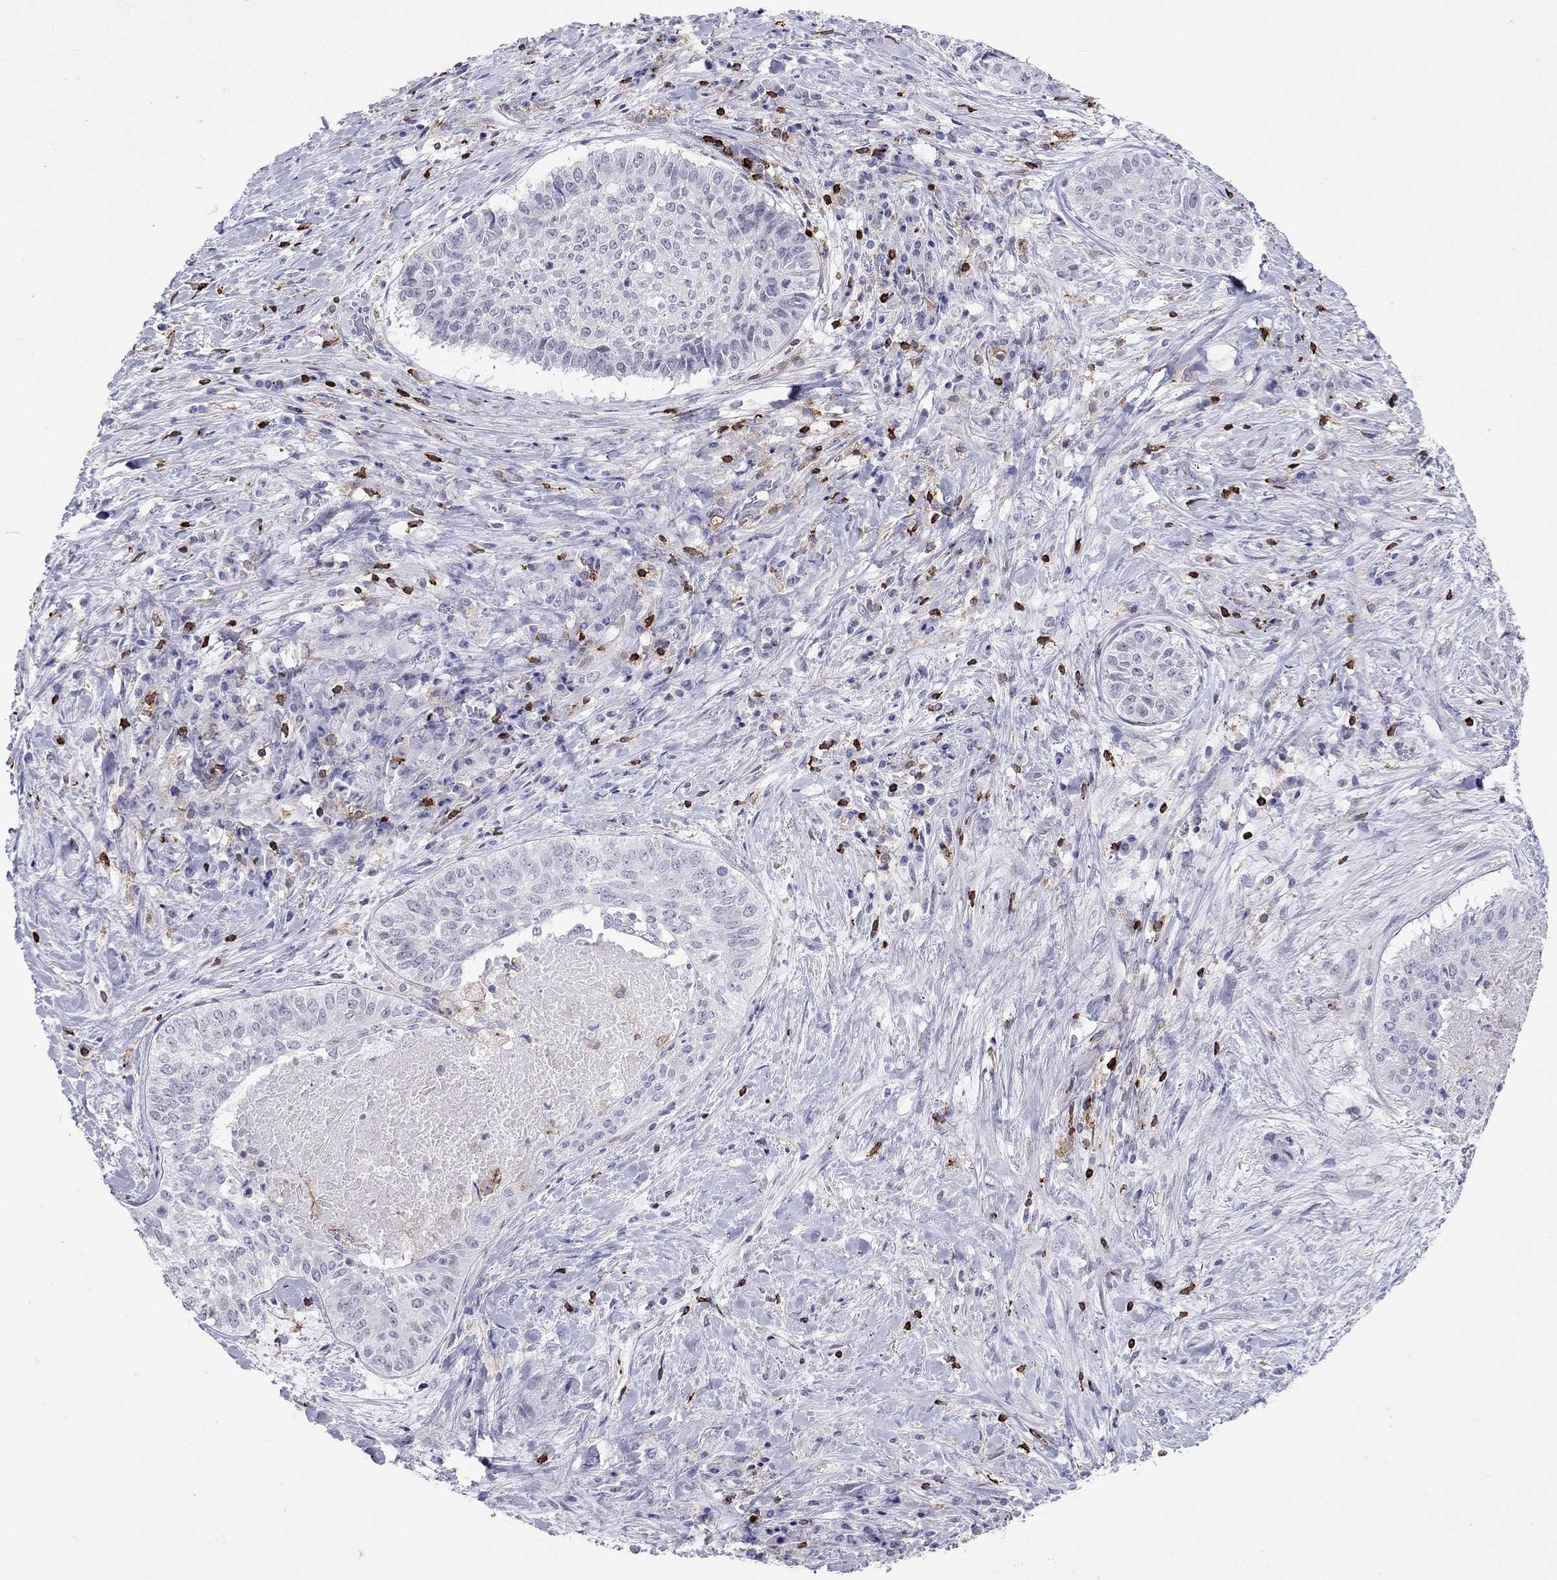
{"staining": {"intensity": "negative", "quantity": "none", "location": "none"}, "tissue": "lung cancer", "cell_type": "Tumor cells", "image_type": "cancer", "snomed": [{"axis": "morphology", "description": "Squamous cell carcinoma, NOS"}, {"axis": "topography", "description": "Lung"}], "caption": "High magnification brightfield microscopy of squamous cell carcinoma (lung) stained with DAB (brown) and counterstained with hematoxylin (blue): tumor cells show no significant positivity. (DAB (3,3'-diaminobenzidine) IHC with hematoxylin counter stain).", "gene": "MND1", "patient": {"sex": "male", "age": 64}}